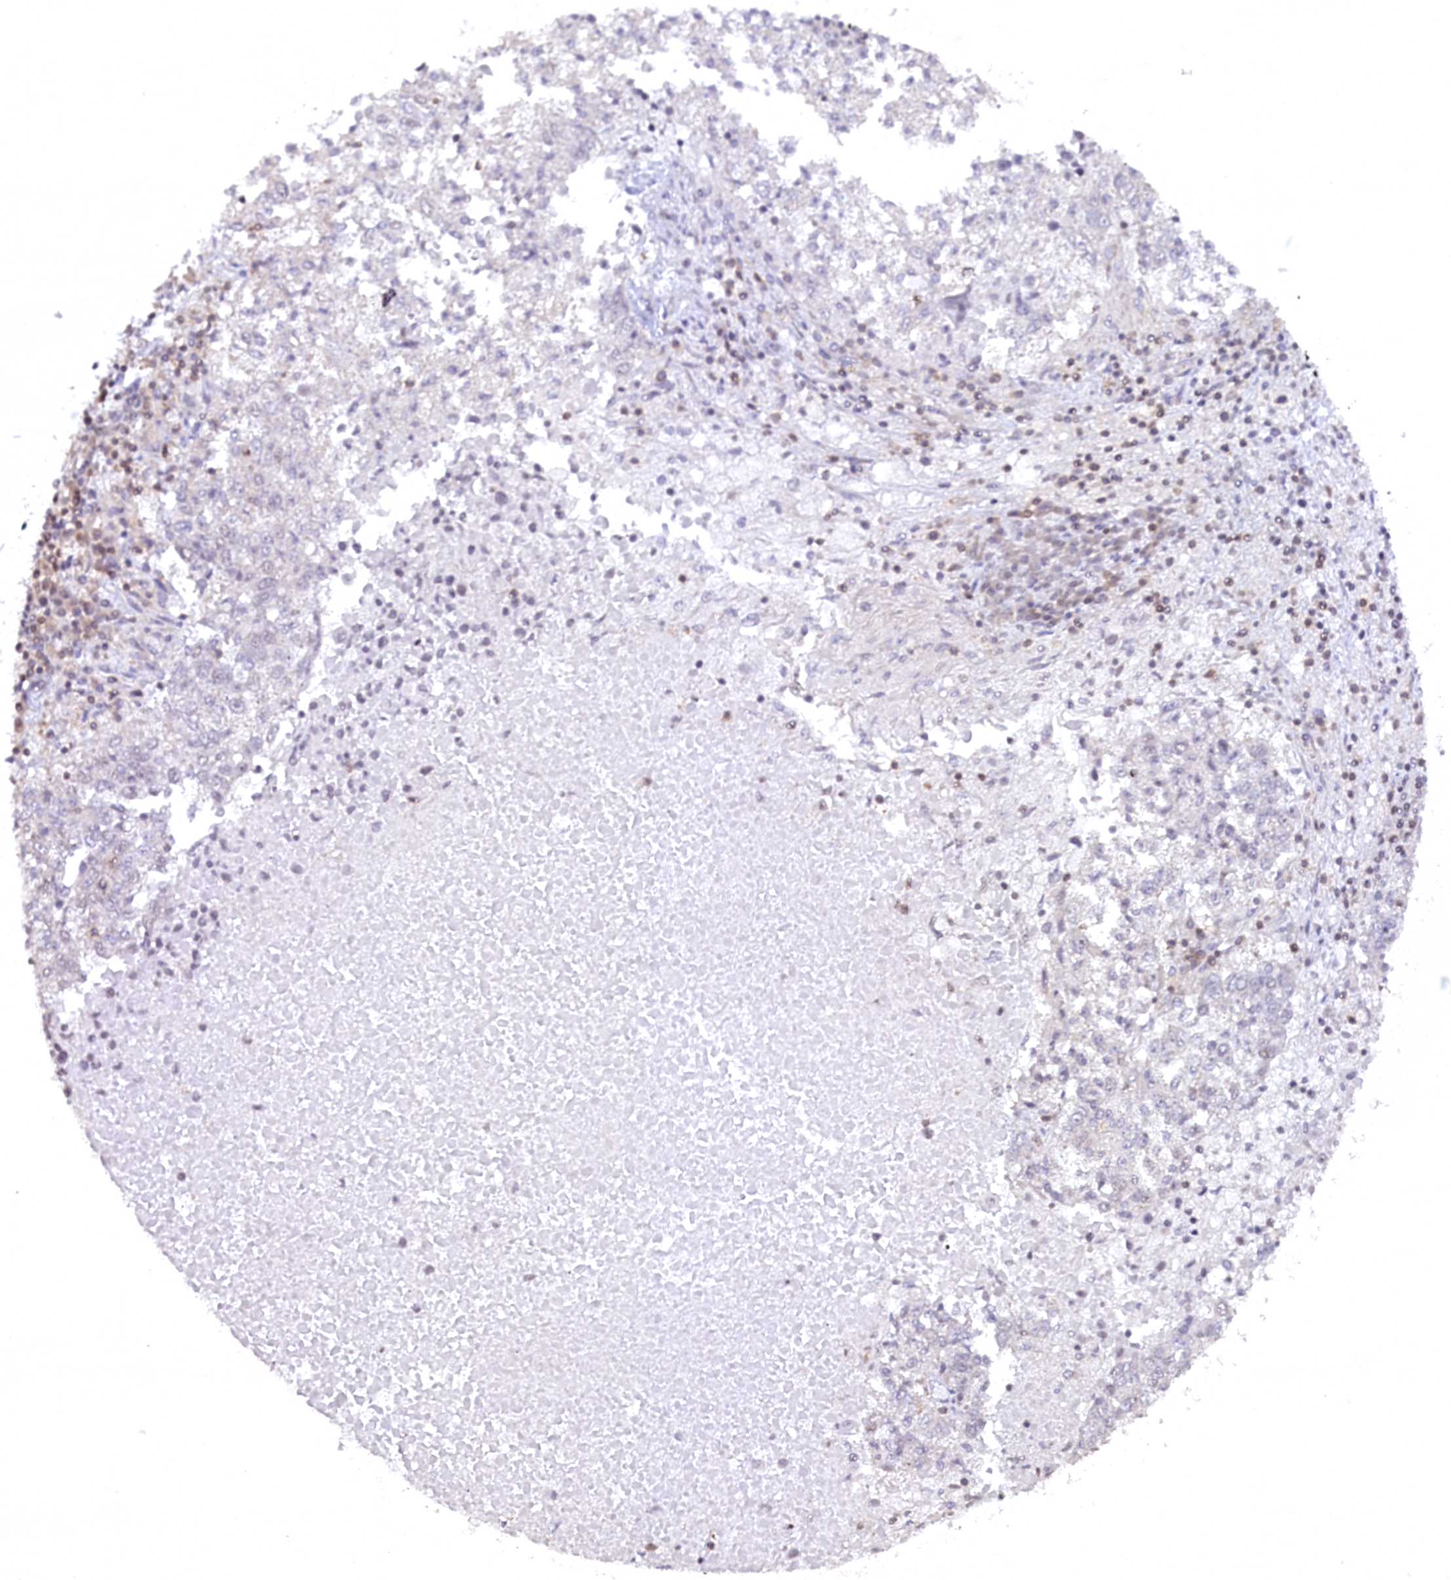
{"staining": {"intensity": "negative", "quantity": "none", "location": "none"}, "tissue": "lung cancer", "cell_type": "Tumor cells", "image_type": "cancer", "snomed": [{"axis": "morphology", "description": "Squamous cell carcinoma, NOS"}, {"axis": "topography", "description": "Lung"}], "caption": "An IHC histopathology image of lung squamous cell carcinoma is shown. There is no staining in tumor cells of lung squamous cell carcinoma.", "gene": "FYB1", "patient": {"sex": "male", "age": 73}}